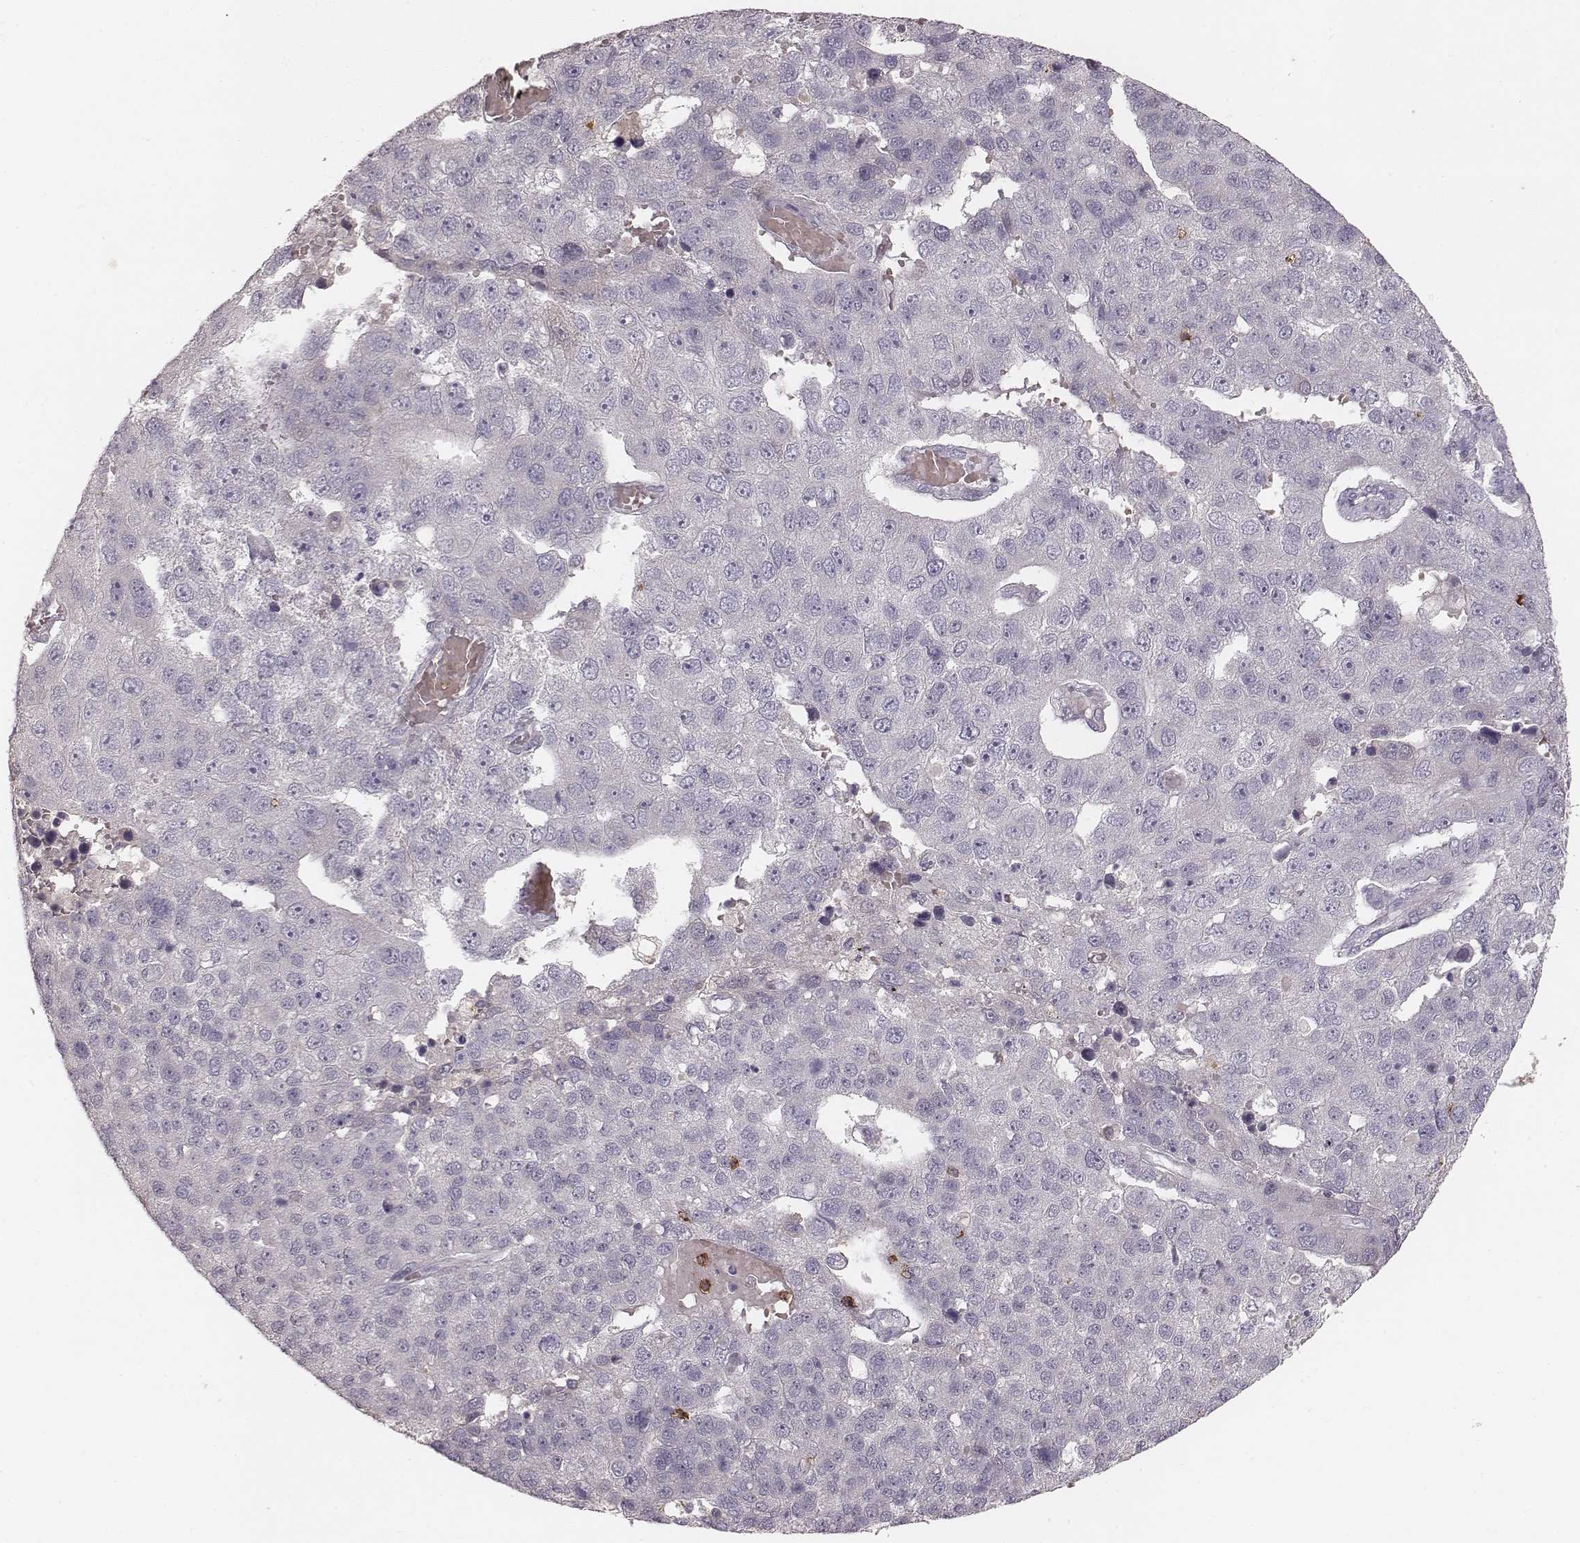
{"staining": {"intensity": "negative", "quantity": "none", "location": "none"}, "tissue": "pancreatic cancer", "cell_type": "Tumor cells", "image_type": "cancer", "snomed": [{"axis": "morphology", "description": "Adenocarcinoma, NOS"}, {"axis": "topography", "description": "Pancreas"}], "caption": "Tumor cells are negative for protein expression in human pancreatic cancer (adenocarcinoma). Brightfield microscopy of immunohistochemistry (IHC) stained with DAB (brown) and hematoxylin (blue), captured at high magnification.", "gene": "CD8A", "patient": {"sex": "female", "age": 61}}